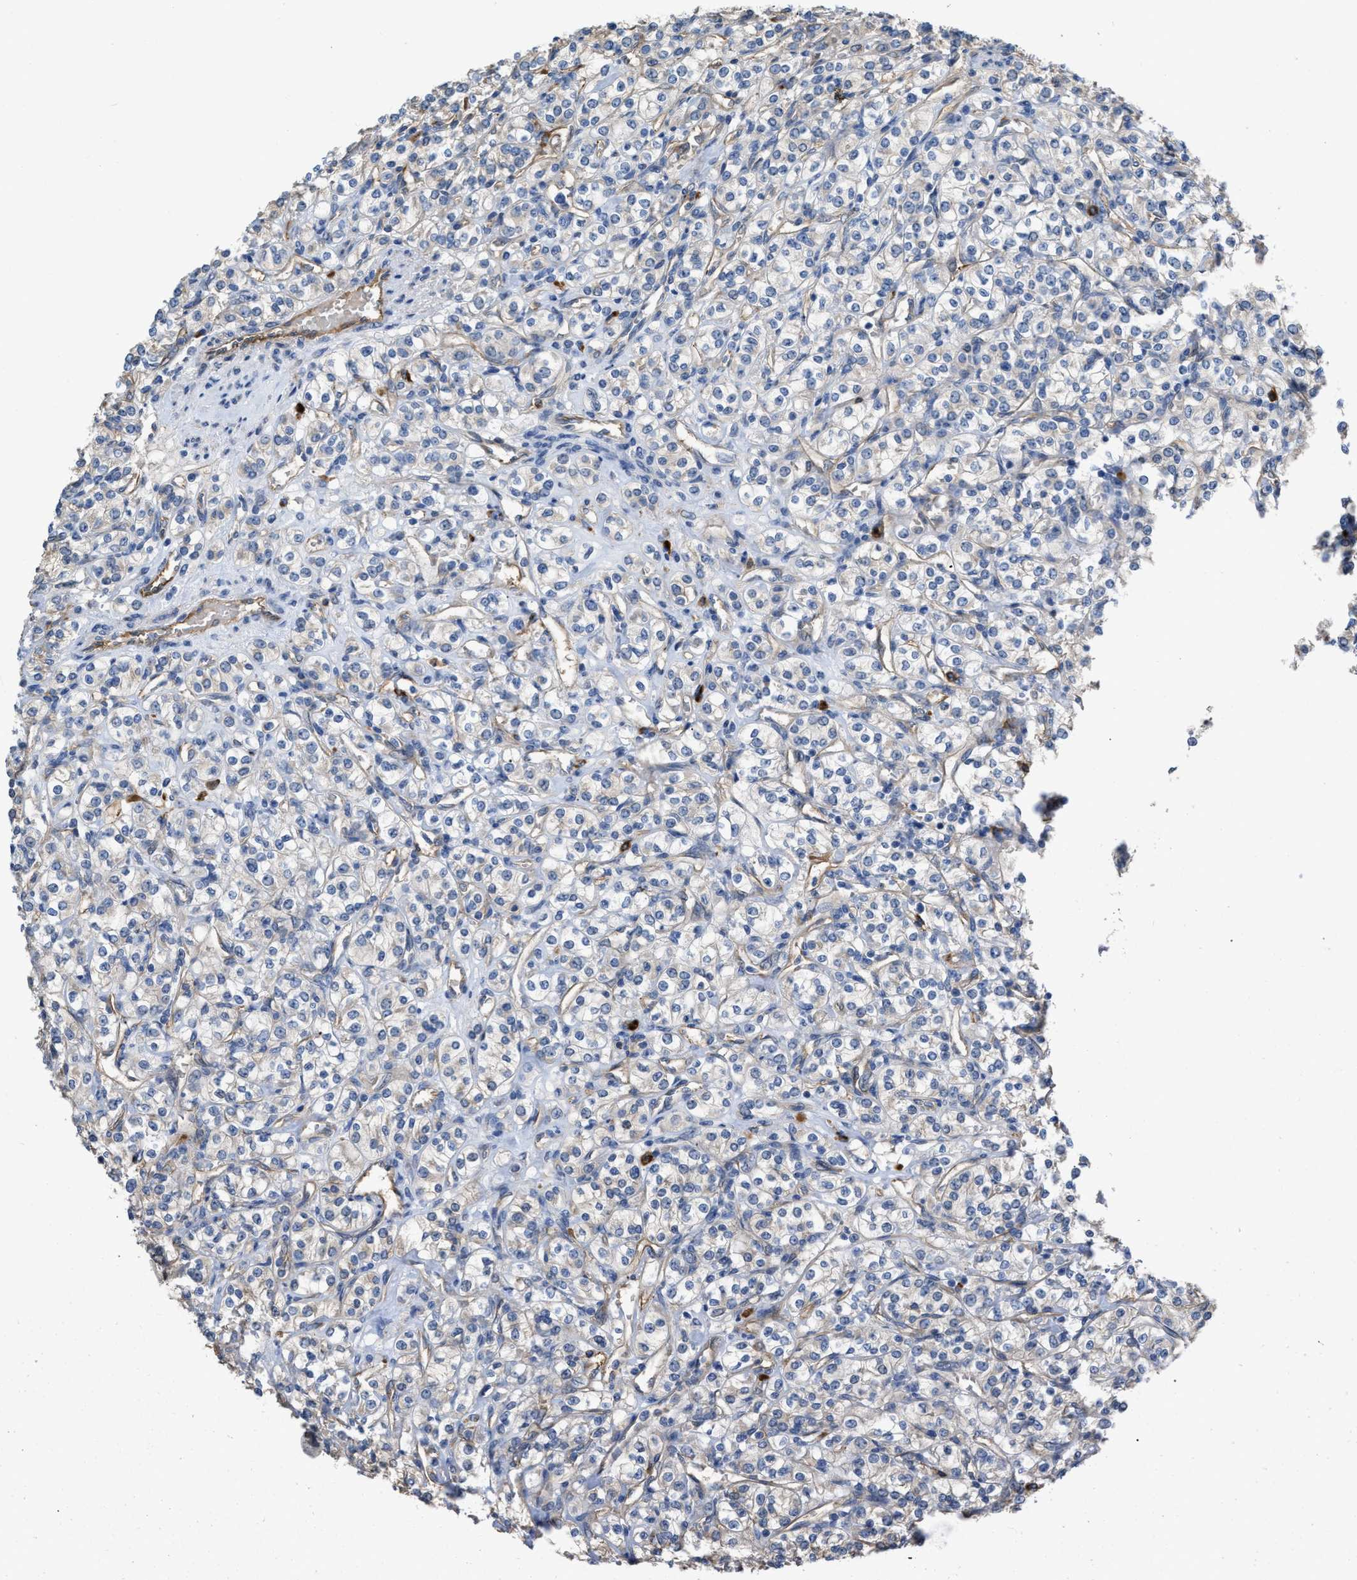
{"staining": {"intensity": "negative", "quantity": "none", "location": "none"}, "tissue": "renal cancer", "cell_type": "Tumor cells", "image_type": "cancer", "snomed": [{"axis": "morphology", "description": "Adenocarcinoma, NOS"}, {"axis": "topography", "description": "Kidney"}], "caption": "This micrograph is of renal cancer stained with immunohistochemistry to label a protein in brown with the nuclei are counter-stained blue. There is no positivity in tumor cells. (DAB (3,3'-diaminobenzidine) IHC with hematoxylin counter stain).", "gene": "SLC4A11", "patient": {"sex": "male", "age": 77}}